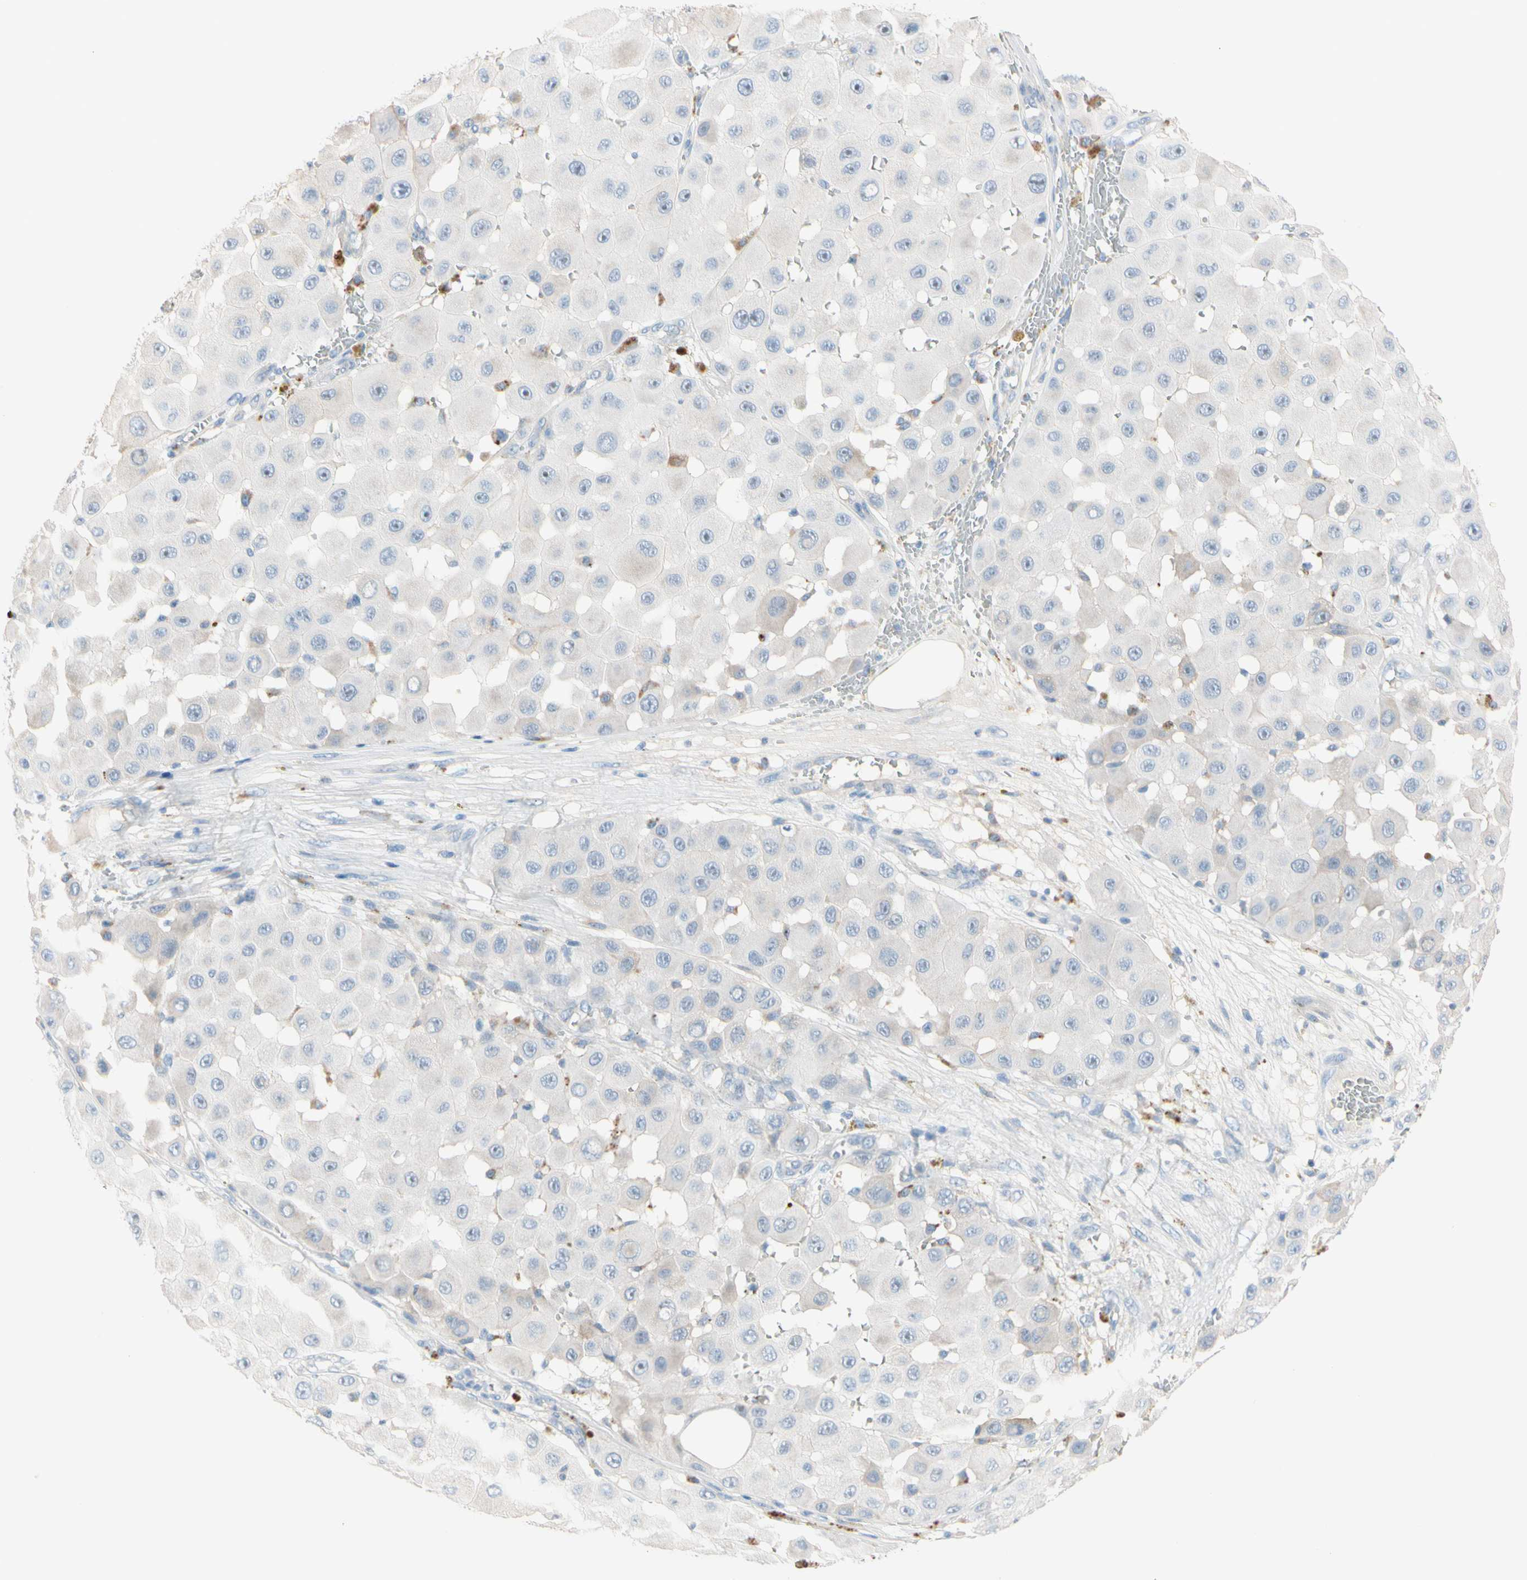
{"staining": {"intensity": "negative", "quantity": "none", "location": "none"}, "tissue": "melanoma", "cell_type": "Tumor cells", "image_type": "cancer", "snomed": [{"axis": "morphology", "description": "Malignant melanoma, NOS"}, {"axis": "topography", "description": "Skin"}], "caption": "Immunohistochemical staining of melanoma exhibits no significant staining in tumor cells.", "gene": "MARK1", "patient": {"sex": "female", "age": 81}}